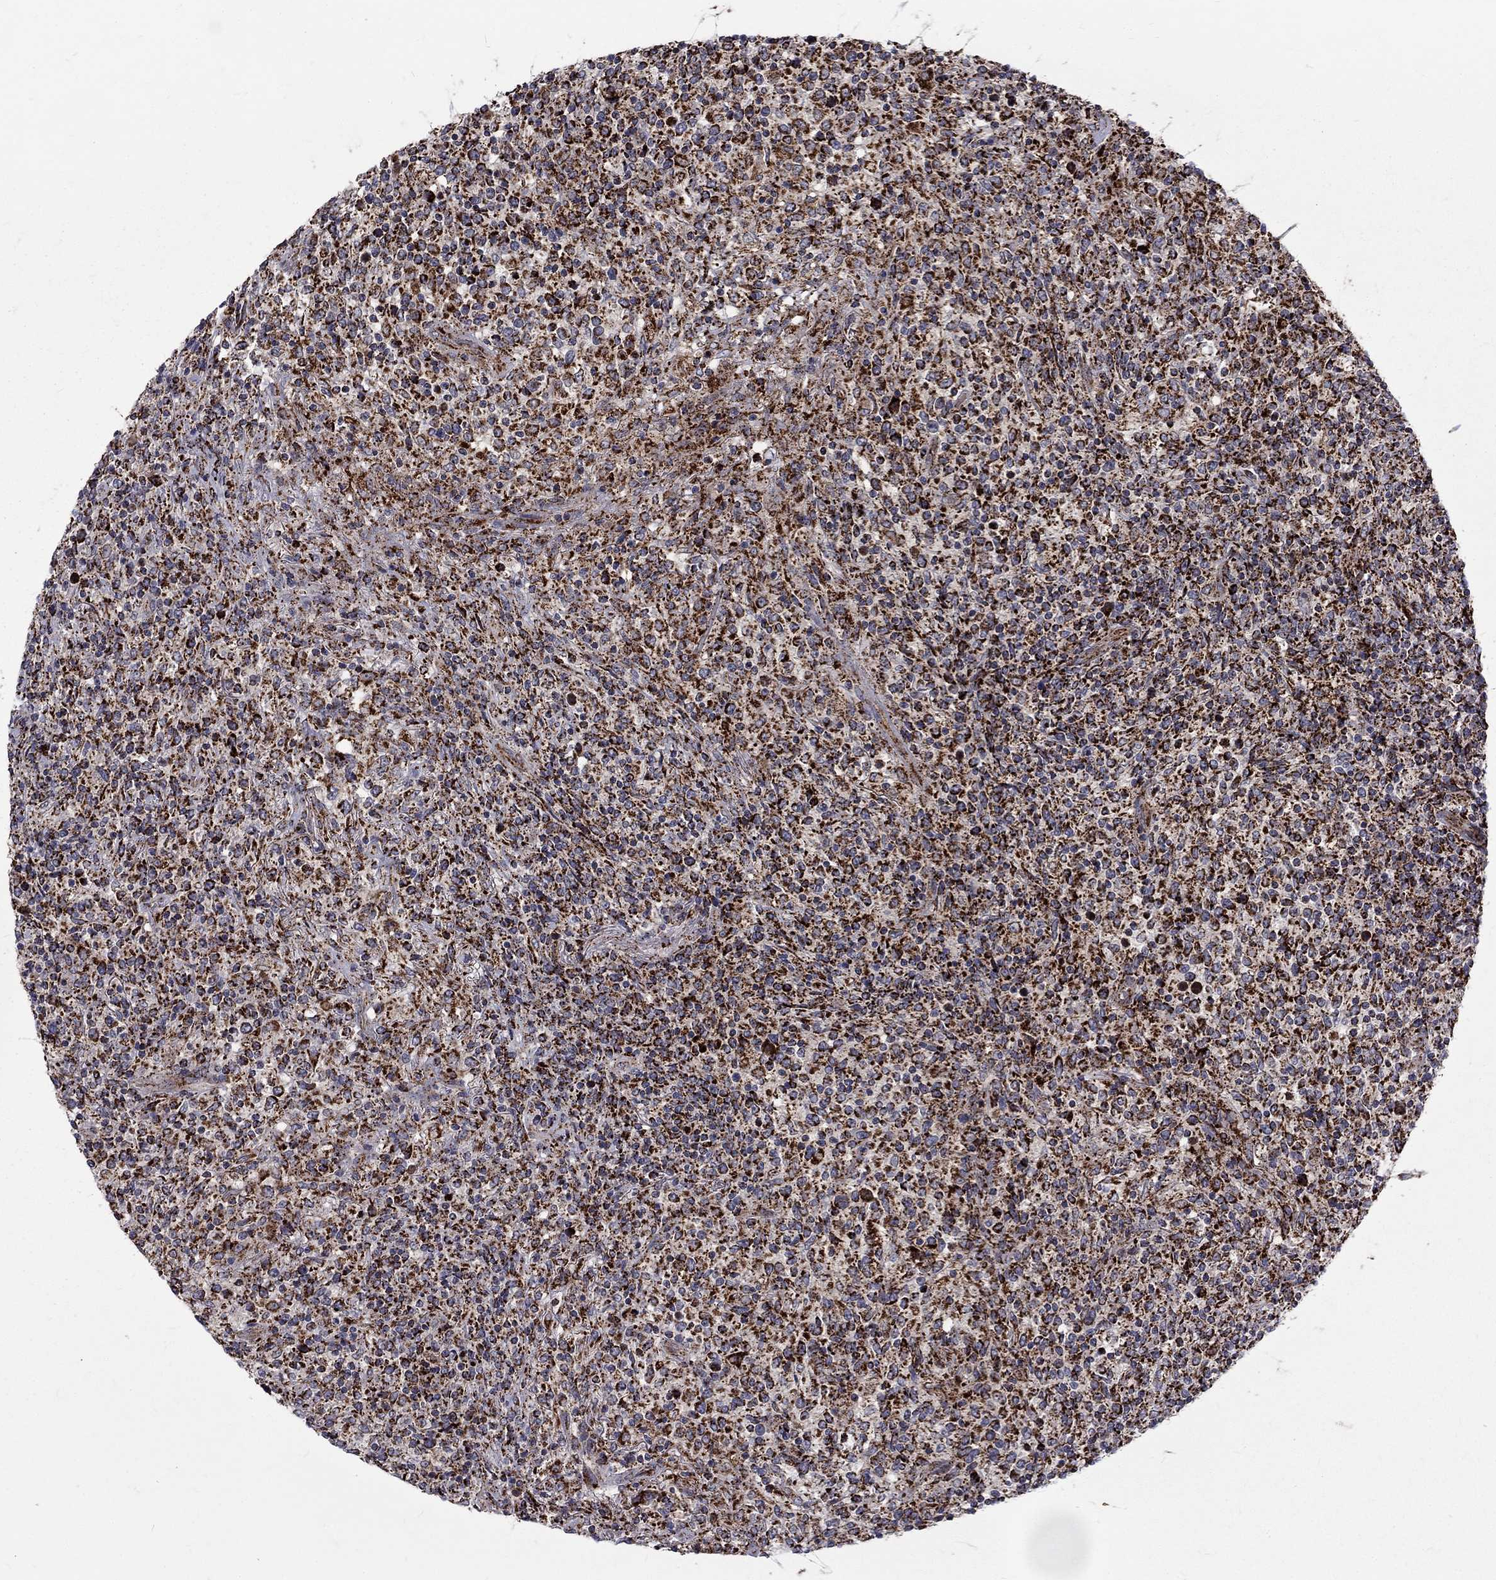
{"staining": {"intensity": "strong", "quantity": ">75%", "location": "cytoplasmic/membranous"}, "tissue": "lymphoma", "cell_type": "Tumor cells", "image_type": "cancer", "snomed": [{"axis": "morphology", "description": "Malignant lymphoma, non-Hodgkin's type, High grade"}, {"axis": "topography", "description": "Lung"}], "caption": "Human lymphoma stained with a protein marker demonstrates strong staining in tumor cells.", "gene": "ALDH1B1", "patient": {"sex": "male", "age": 79}}